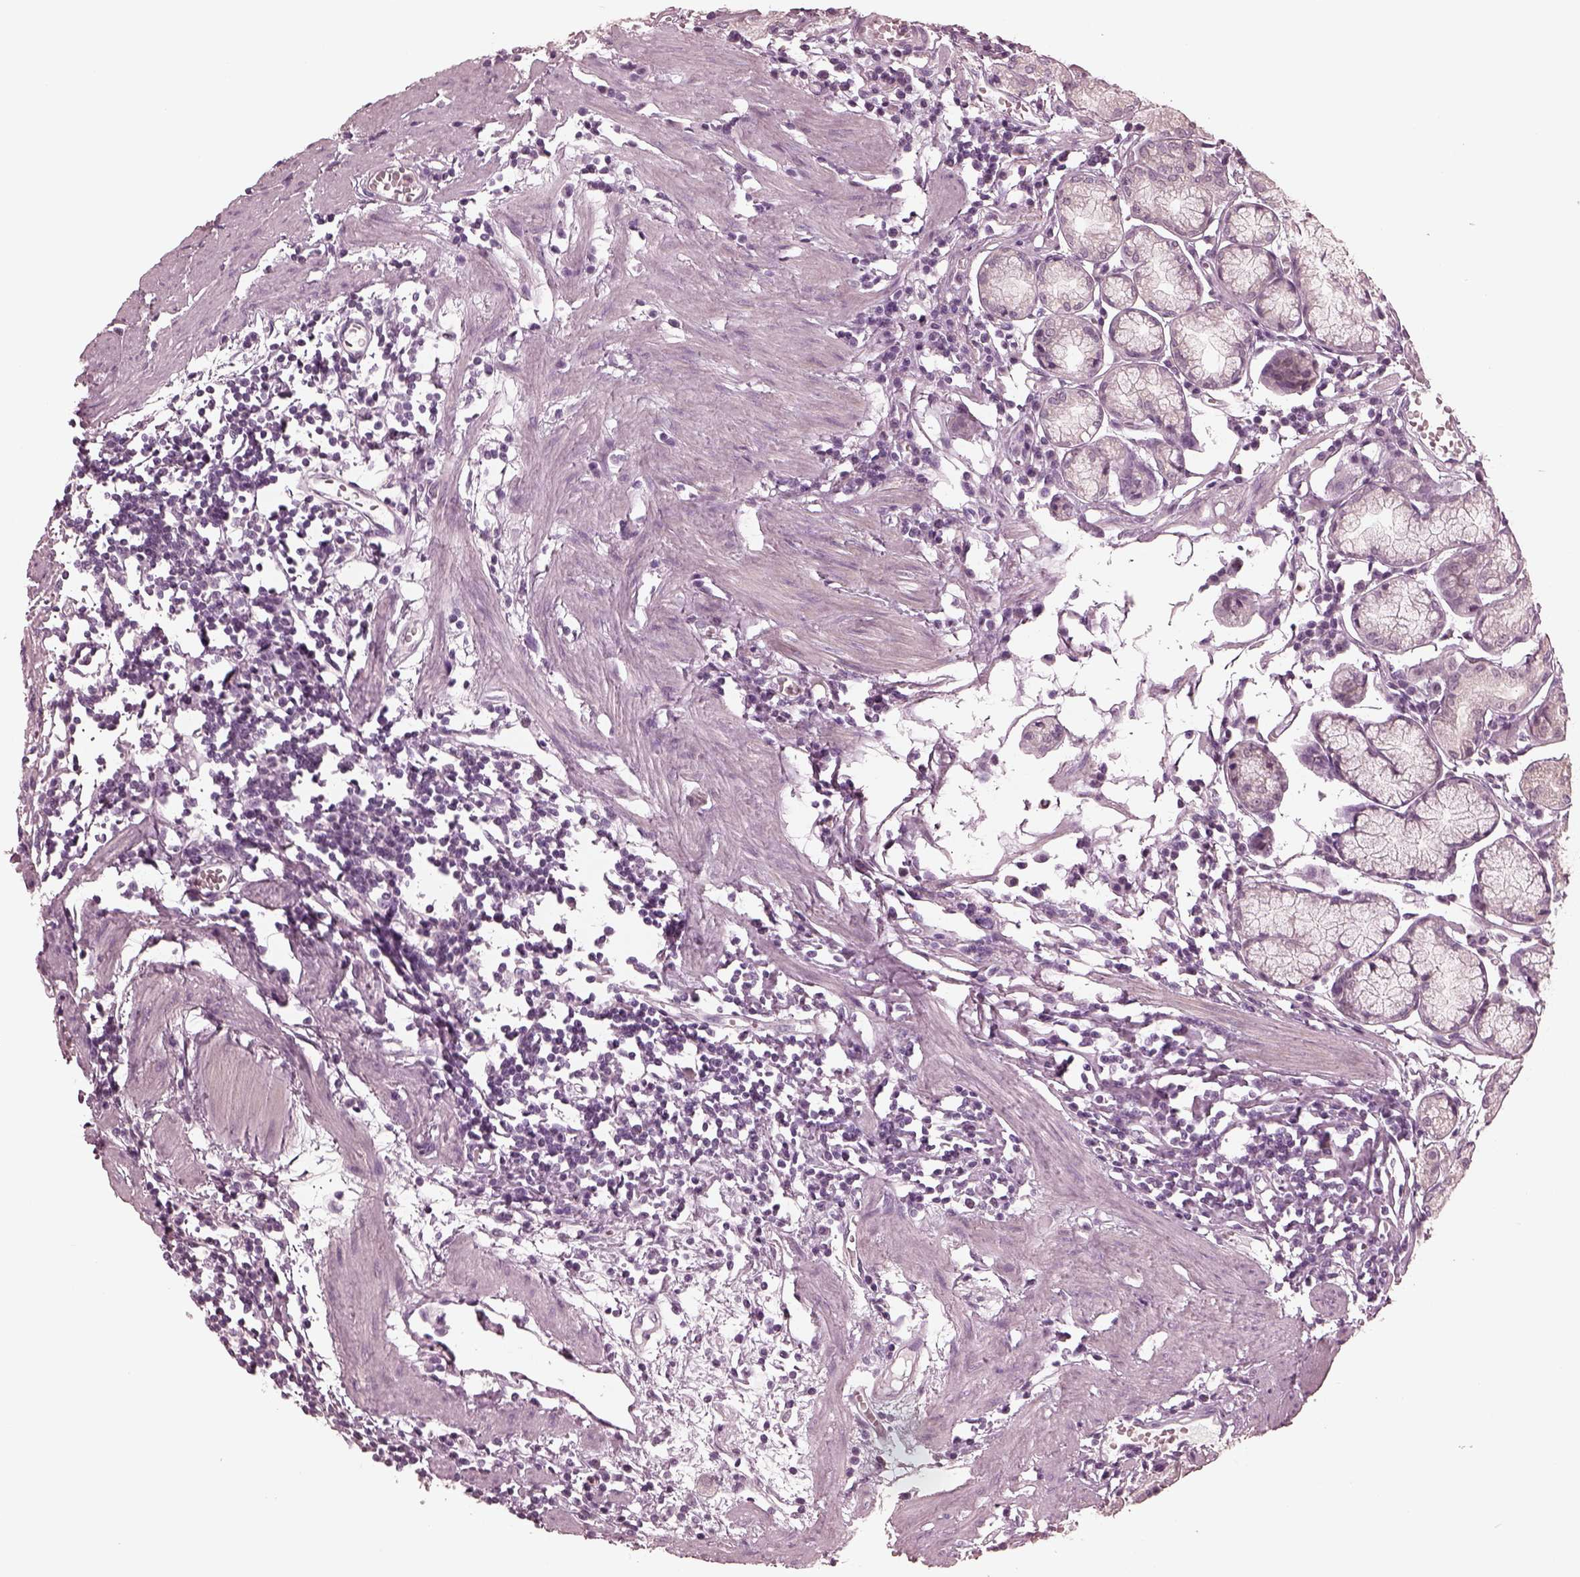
{"staining": {"intensity": "negative", "quantity": "none", "location": "none"}, "tissue": "stomach", "cell_type": "Glandular cells", "image_type": "normal", "snomed": [{"axis": "morphology", "description": "Normal tissue, NOS"}, {"axis": "topography", "description": "Stomach"}], "caption": "This histopathology image is of unremarkable stomach stained with immunohistochemistry to label a protein in brown with the nuclei are counter-stained blue. There is no staining in glandular cells. (Stains: DAB immunohistochemistry with hematoxylin counter stain, Microscopy: brightfield microscopy at high magnification).", "gene": "CCDC170", "patient": {"sex": "male", "age": 55}}